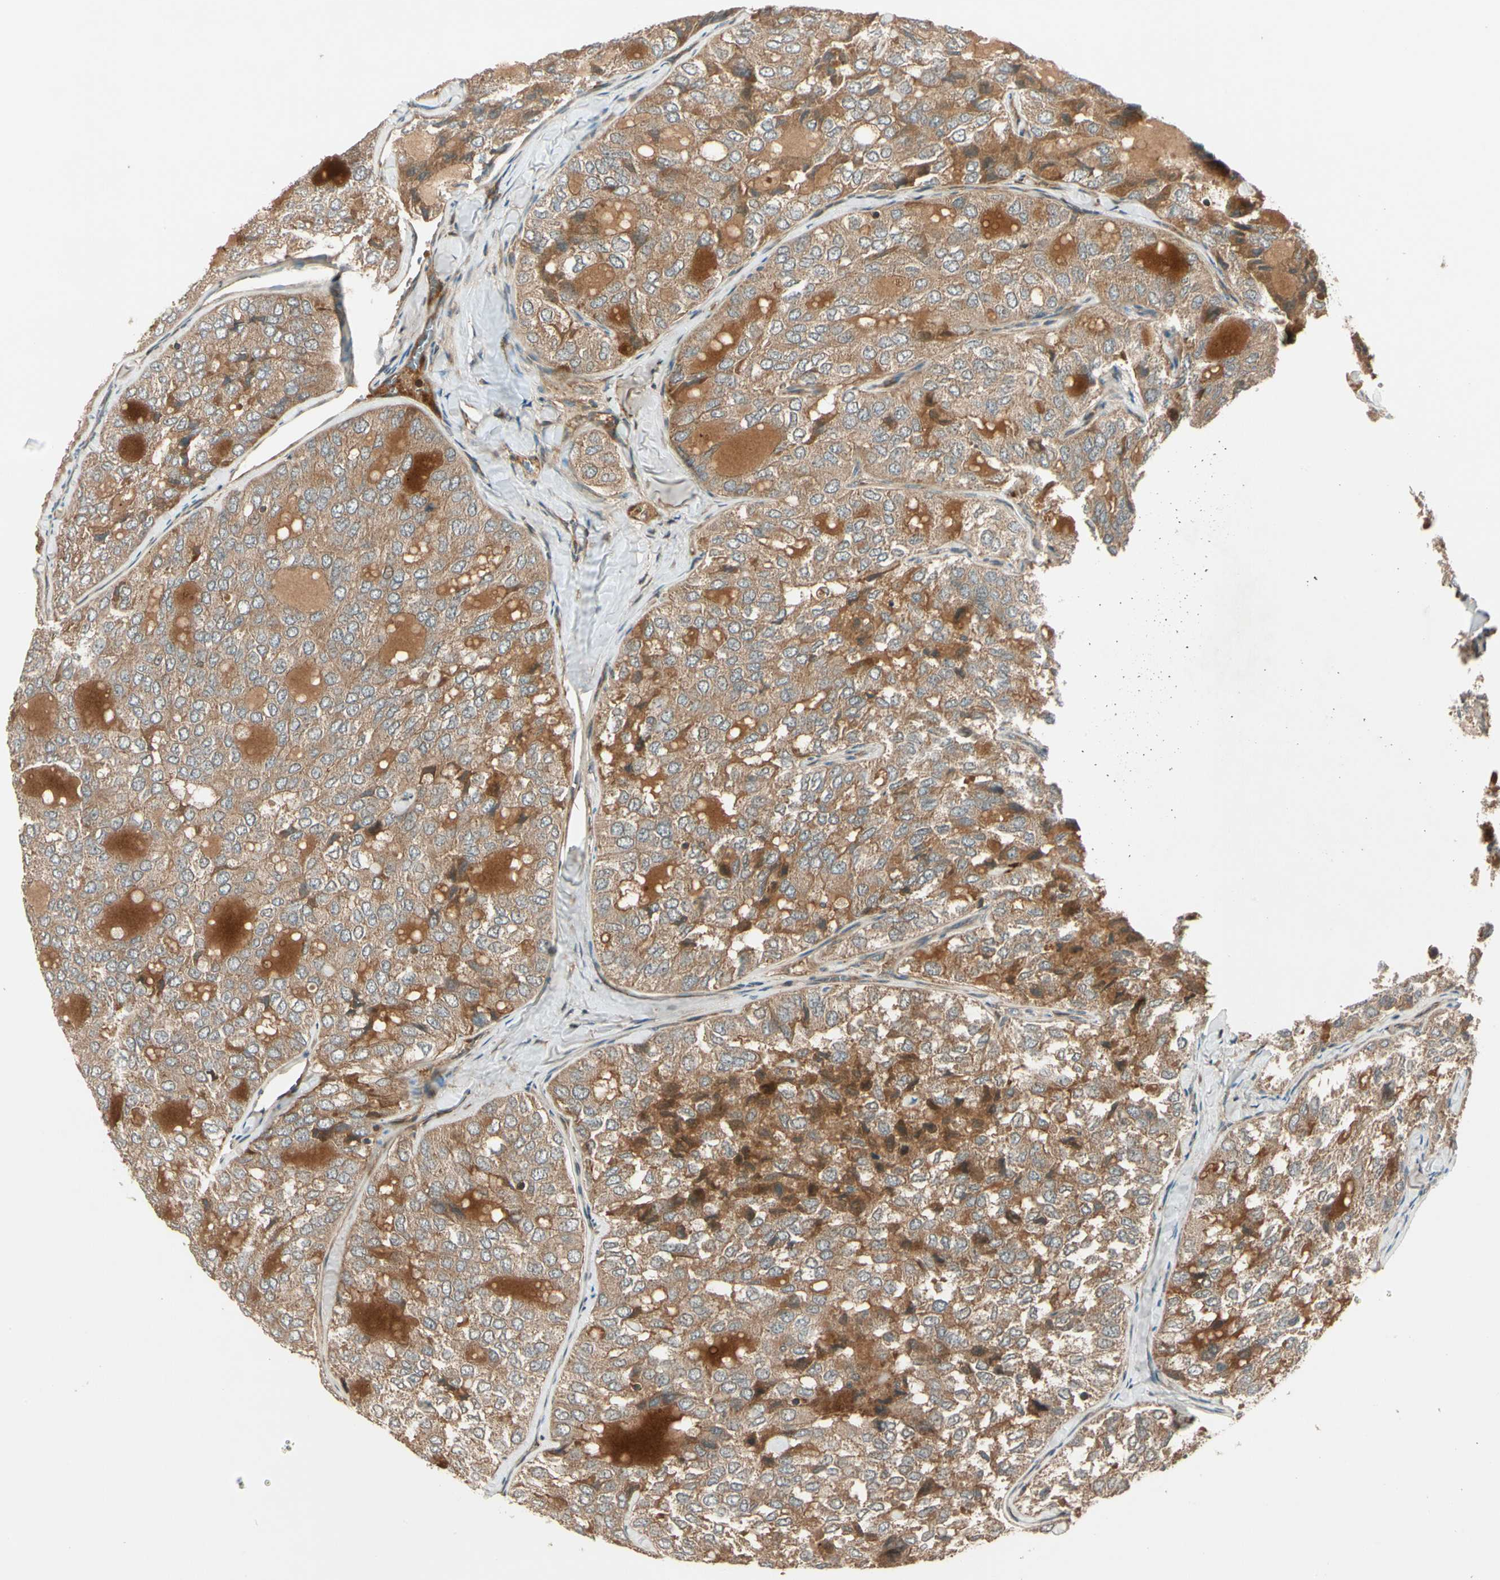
{"staining": {"intensity": "moderate", "quantity": ">75%", "location": "cytoplasmic/membranous"}, "tissue": "thyroid cancer", "cell_type": "Tumor cells", "image_type": "cancer", "snomed": [{"axis": "morphology", "description": "Follicular adenoma carcinoma, NOS"}, {"axis": "topography", "description": "Thyroid gland"}], "caption": "This photomicrograph demonstrates IHC staining of human thyroid follicular adenoma carcinoma, with medium moderate cytoplasmic/membranous expression in approximately >75% of tumor cells.", "gene": "ACVR1C", "patient": {"sex": "male", "age": 75}}